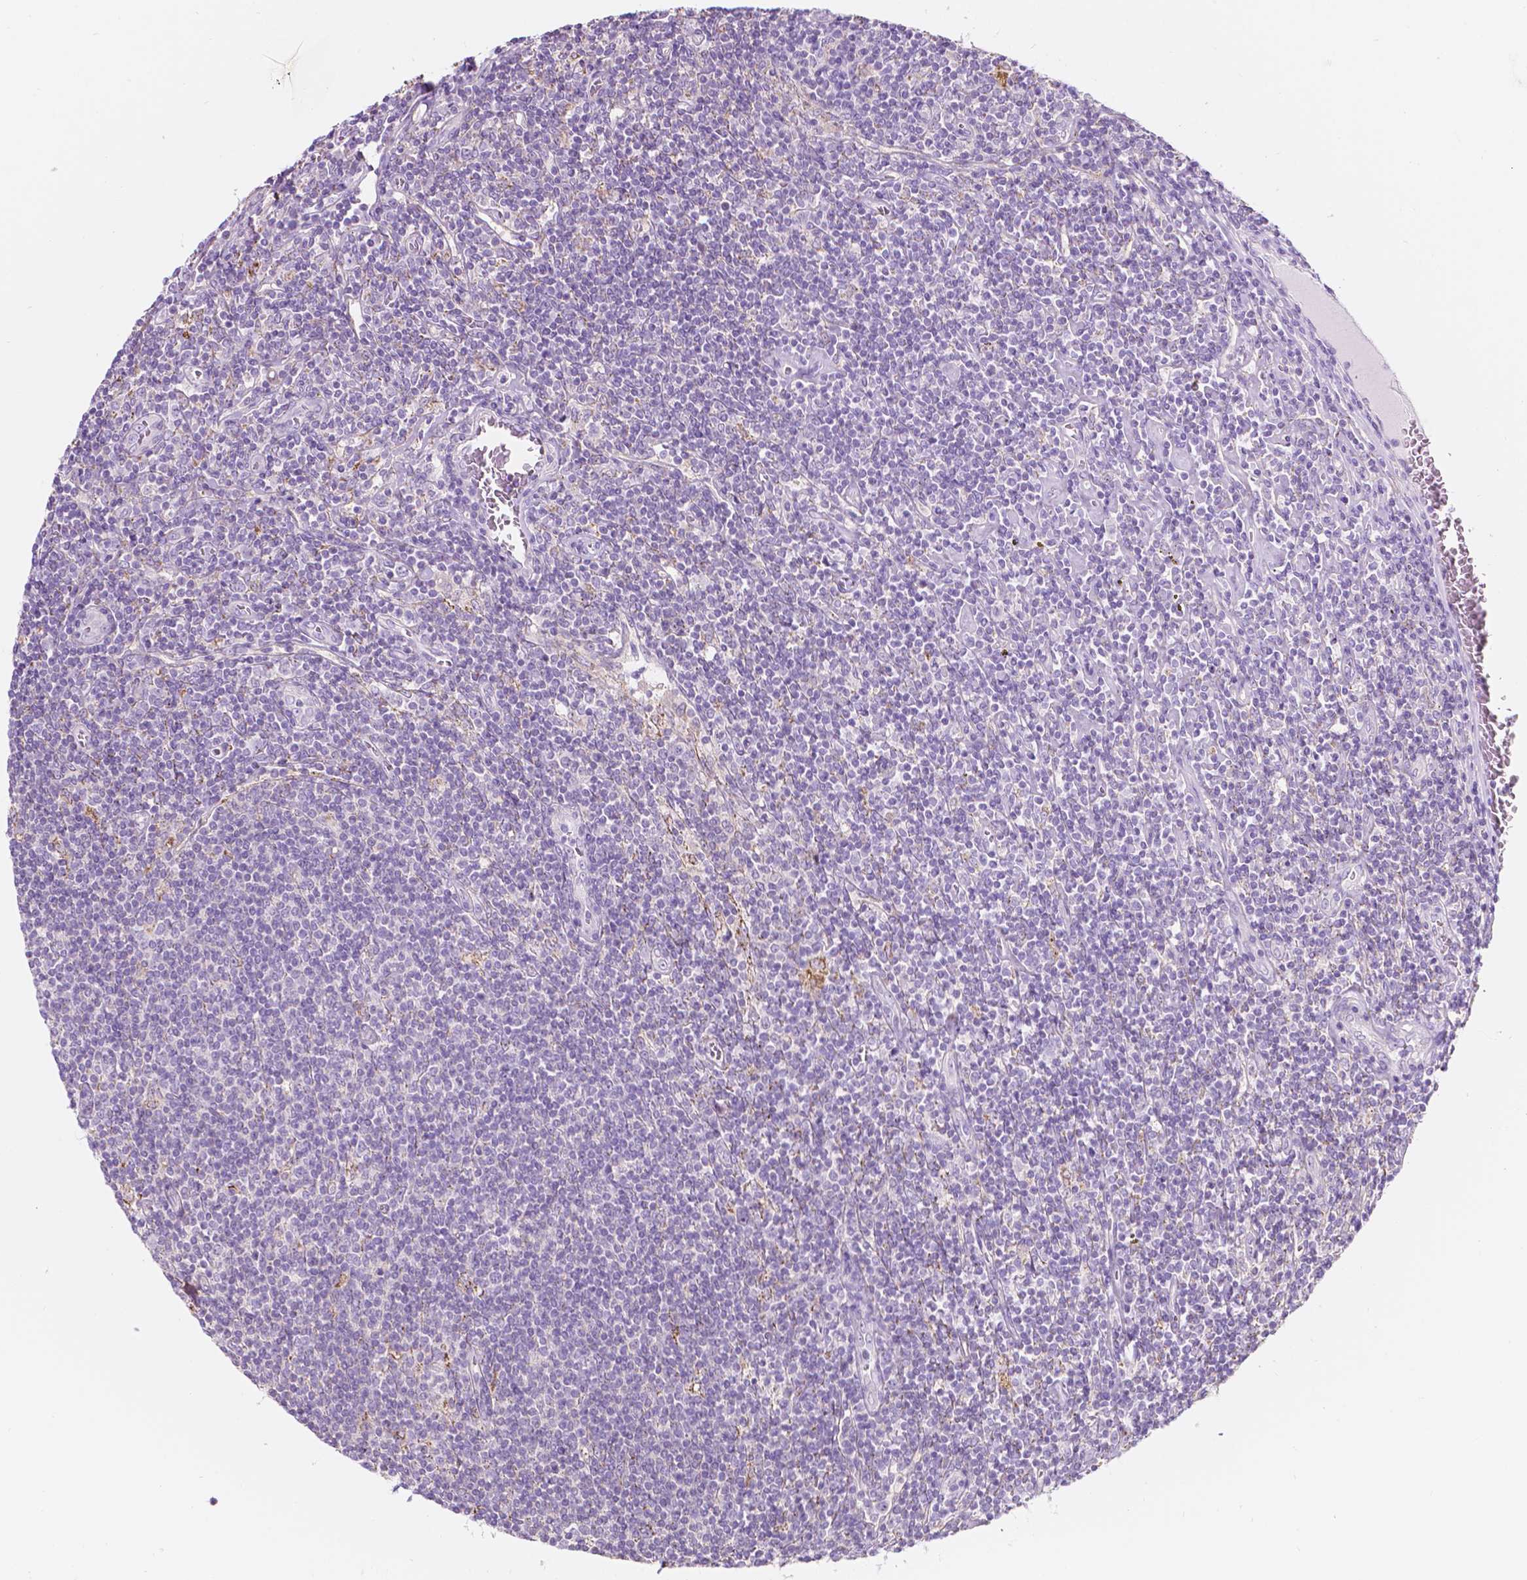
{"staining": {"intensity": "moderate", "quantity": "<25%", "location": "cytoplasmic/membranous"}, "tissue": "lymphoma", "cell_type": "Tumor cells", "image_type": "cancer", "snomed": [{"axis": "morphology", "description": "Hodgkin's disease, NOS"}, {"axis": "topography", "description": "Lymph node"}], "caption": "Hodgkin's disease stained for a protein (brown) demonstrates moderate cytoplasmic/membranous positive positivity in approximately <25% of tumor cells.", "gene": "NOS1AP", "patient": {"sex": "male", "age": 40}}